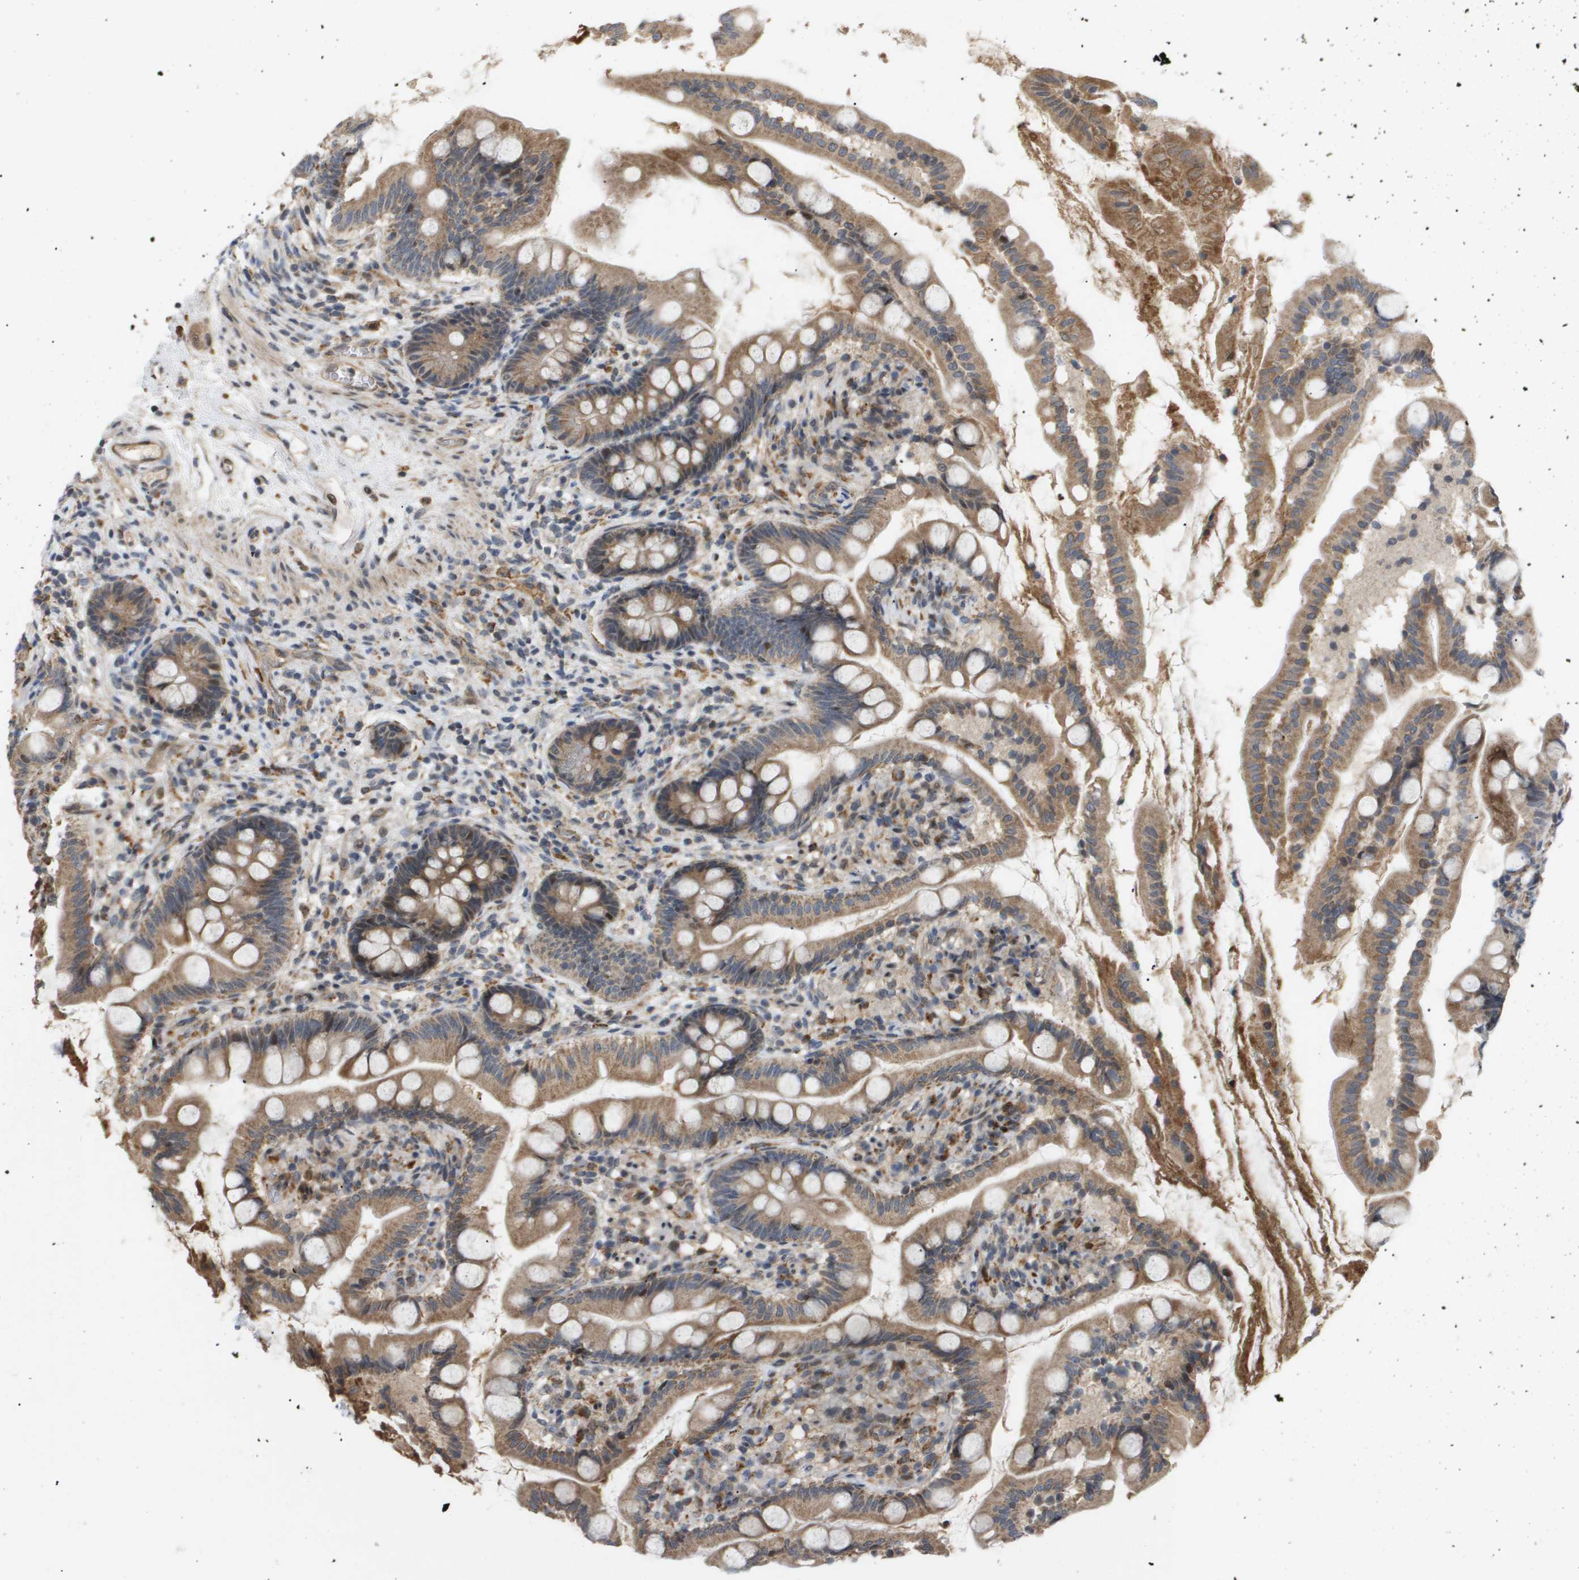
{"staining": {"intensity": "moderate", "quantity": ">75%", "location": "cytoplasmic/membranous"}, "tissue": "small intestine", "cell_type": "Glandular cells", "image_type": "normal", "snomed": [{"axis": "morphology", "description": "Normal tissue, NOS"}, {"axis": "topography", "description": "Small intestine"}], "caption": "IHC histopathology image of normal small intestine stained for a protein (brown), which exhibits medium levels of moderate cytoplasmic/membranous positivity in approximately >75% of glandular cells.", "gene": "PDGFB", "patient": {"sex": "female", "age": 56}}